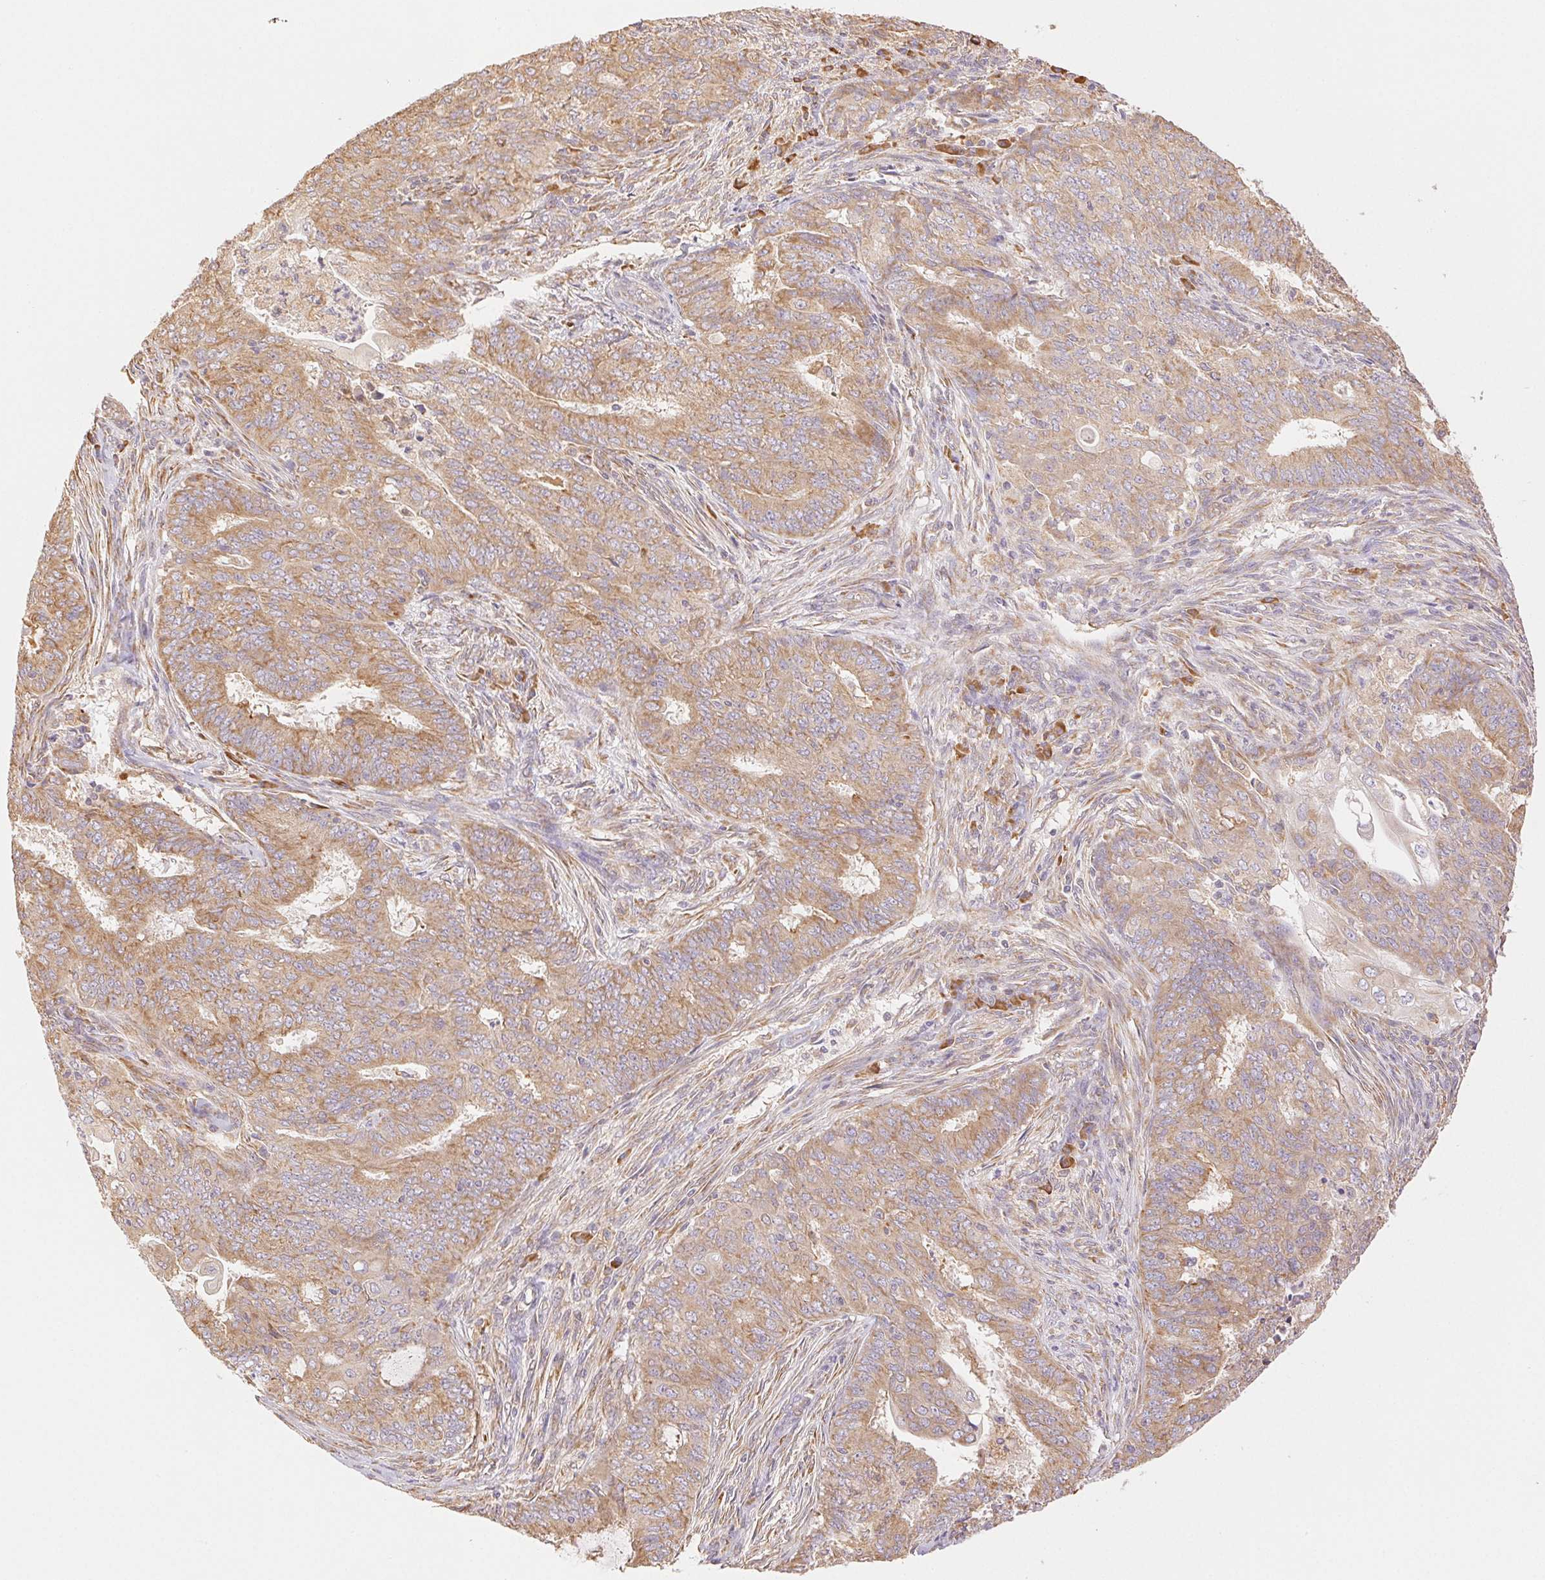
{"staining": {"intensity": "moderate", "quantity": "25%-75%", "location": "cytoplasmic/membranous"}, "tissue": "endometrial cancer", "cell_type": "Tumor cells", "image_type": "cancer", "snomed": [{"axis": "morphology", "description": "Adenocarcinoma, NOS"}, {"axis": "topography", "description": "Endometrium"}], "caption": "The image reveals immunohistochemical staining of endometrial cancer (adenocarcinoma). There is moderate cytoplasmic/membranous positivity is seen in approximately 25%-75% of tumor cells.", "gene": "ENTREP1", "patient": {"sex": "female", "age": 62}}